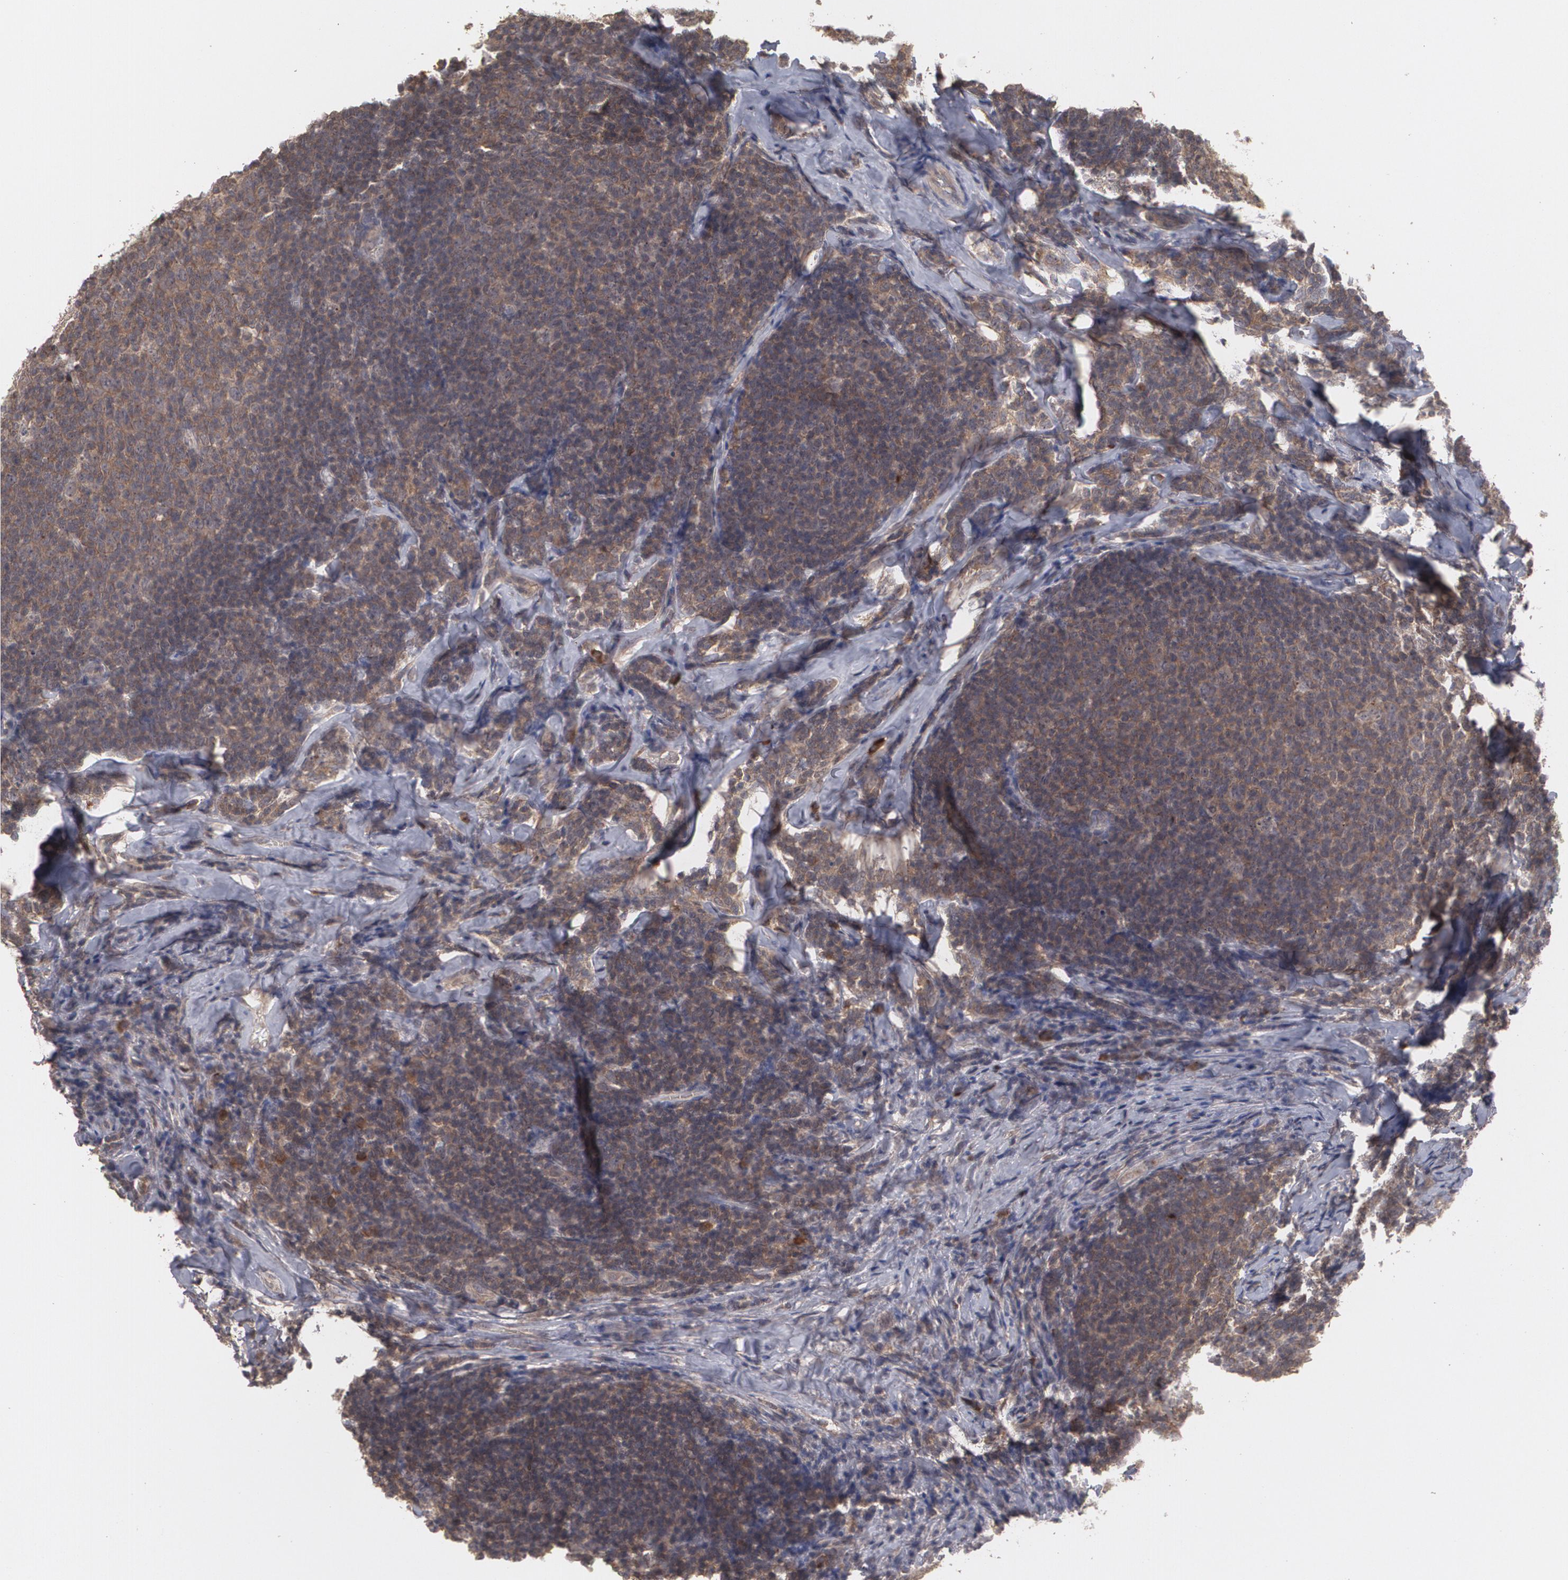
{"staining": {"intensity": "strong", "quantity": ">75%", "location": "cytoplasmic/membranous"}, "tissue": "lymphoma", "cell_type": "Tumor cells", "image_type": "cancer", "snomed": [{"axis": "morphology", "description": "Malignant lymphoma, non-Hodgkin's type, Low grade"}, {"axis": "topography", "description": "Lymph node"}], "caption": "Immunohistochemical staining of malignant lymphoma, non-Hodgkin's type (low-grade) displays high levels of strong cytoplasmic/membranous expression in approximately >75% of tumor cells.", "gene": "ARF6", "patient": {"sex": "male", "age": 74}}